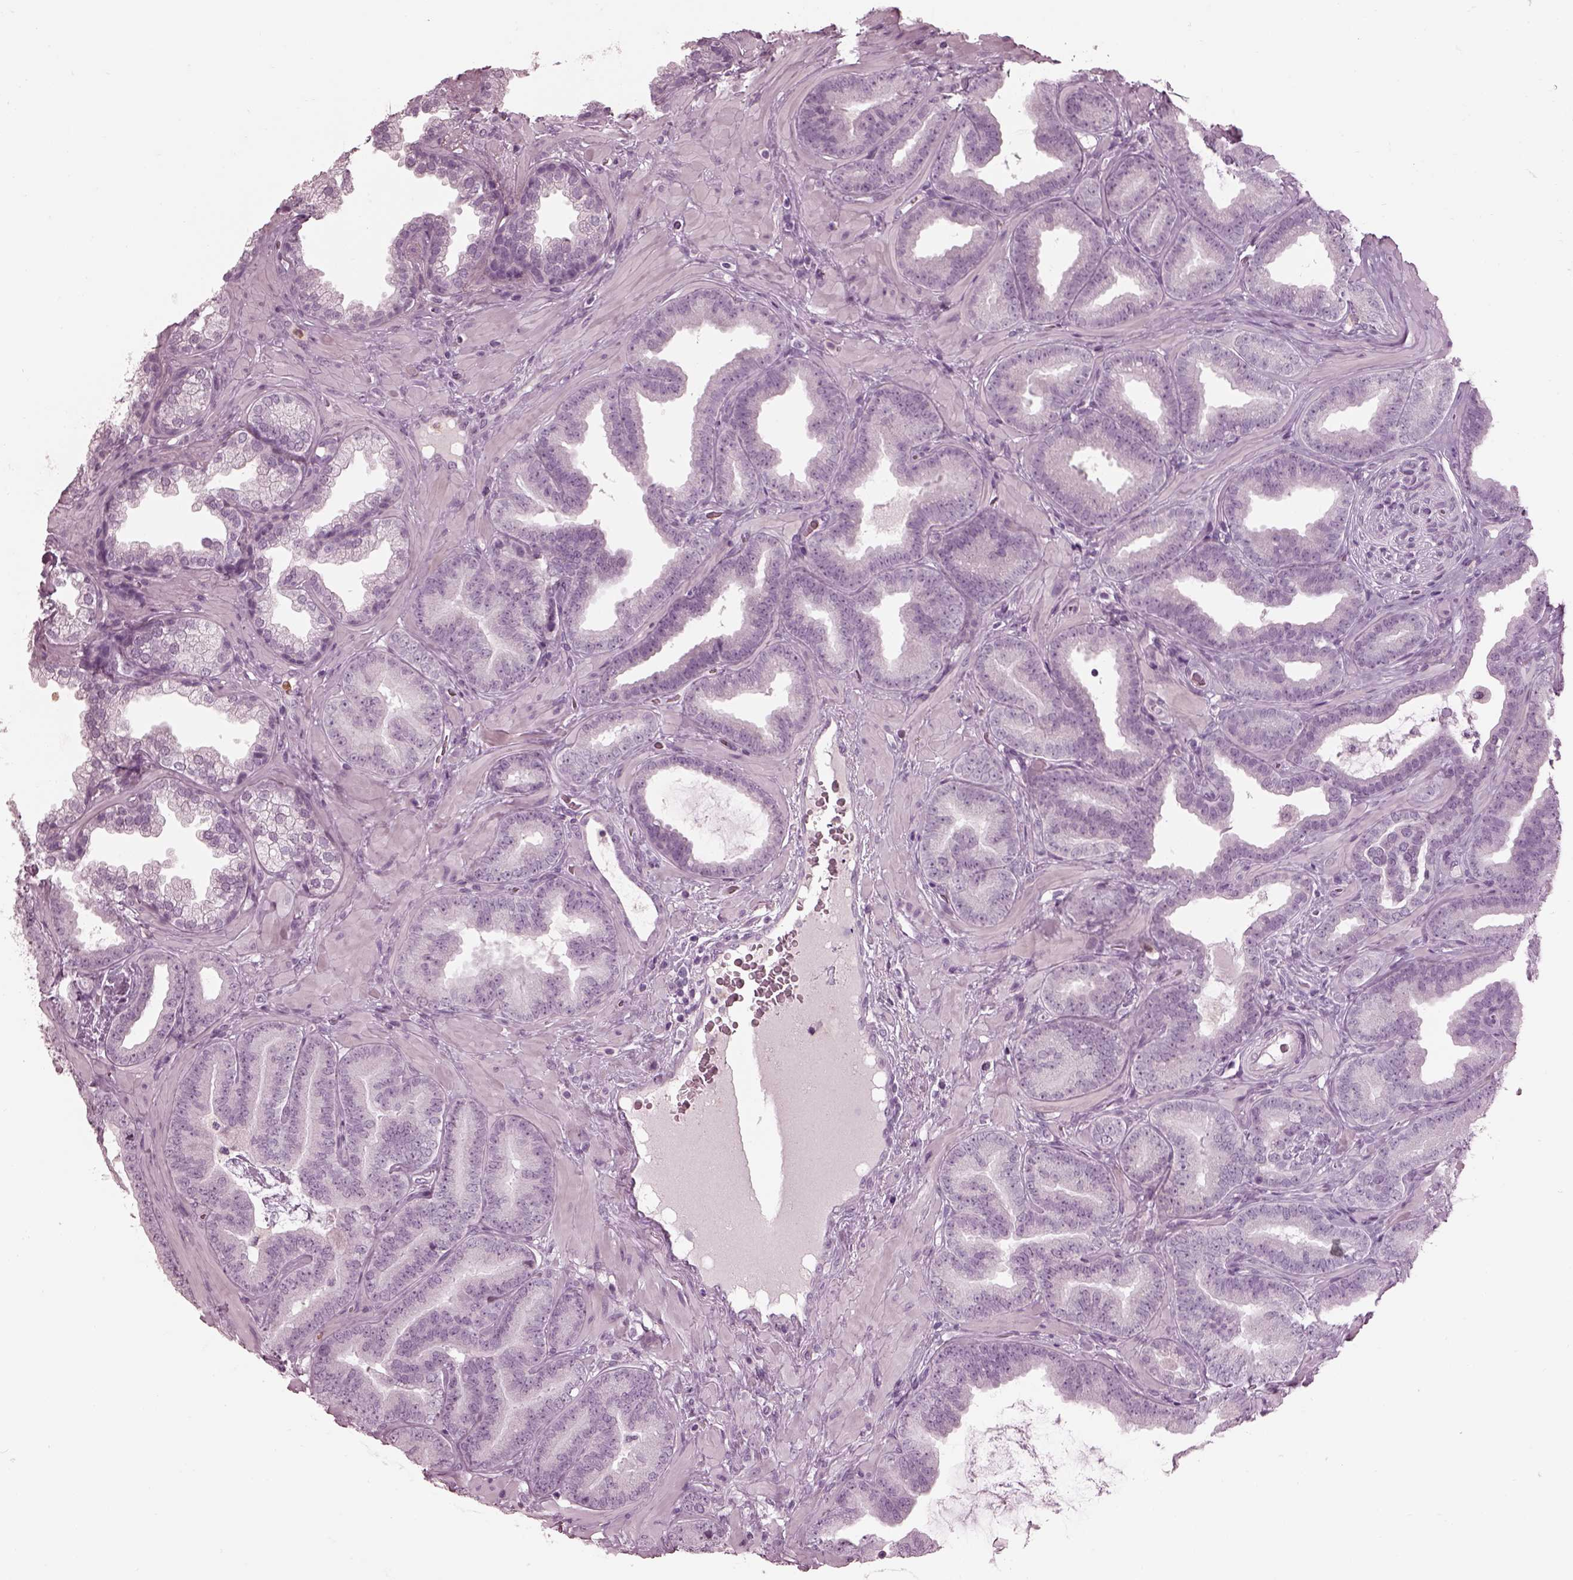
{"staining": {"intensity": "negative", "quantity": "none", "location": "none"}, "tissue": "prostate cancer", "cell_type": "Tumor cells", "image_type": "cancer", "snomed": [{"axis": "morphology", "description": "Adenocarcinoma, Low grade"}, {"axis": "topography", "description": "Prostate"}], "caption": "Immunohistochemical staining of prostate cancer exhibits no significant expression in tumor cells.", "gene": "FUT4", "patient": {"sex": "male", "age": 63}}